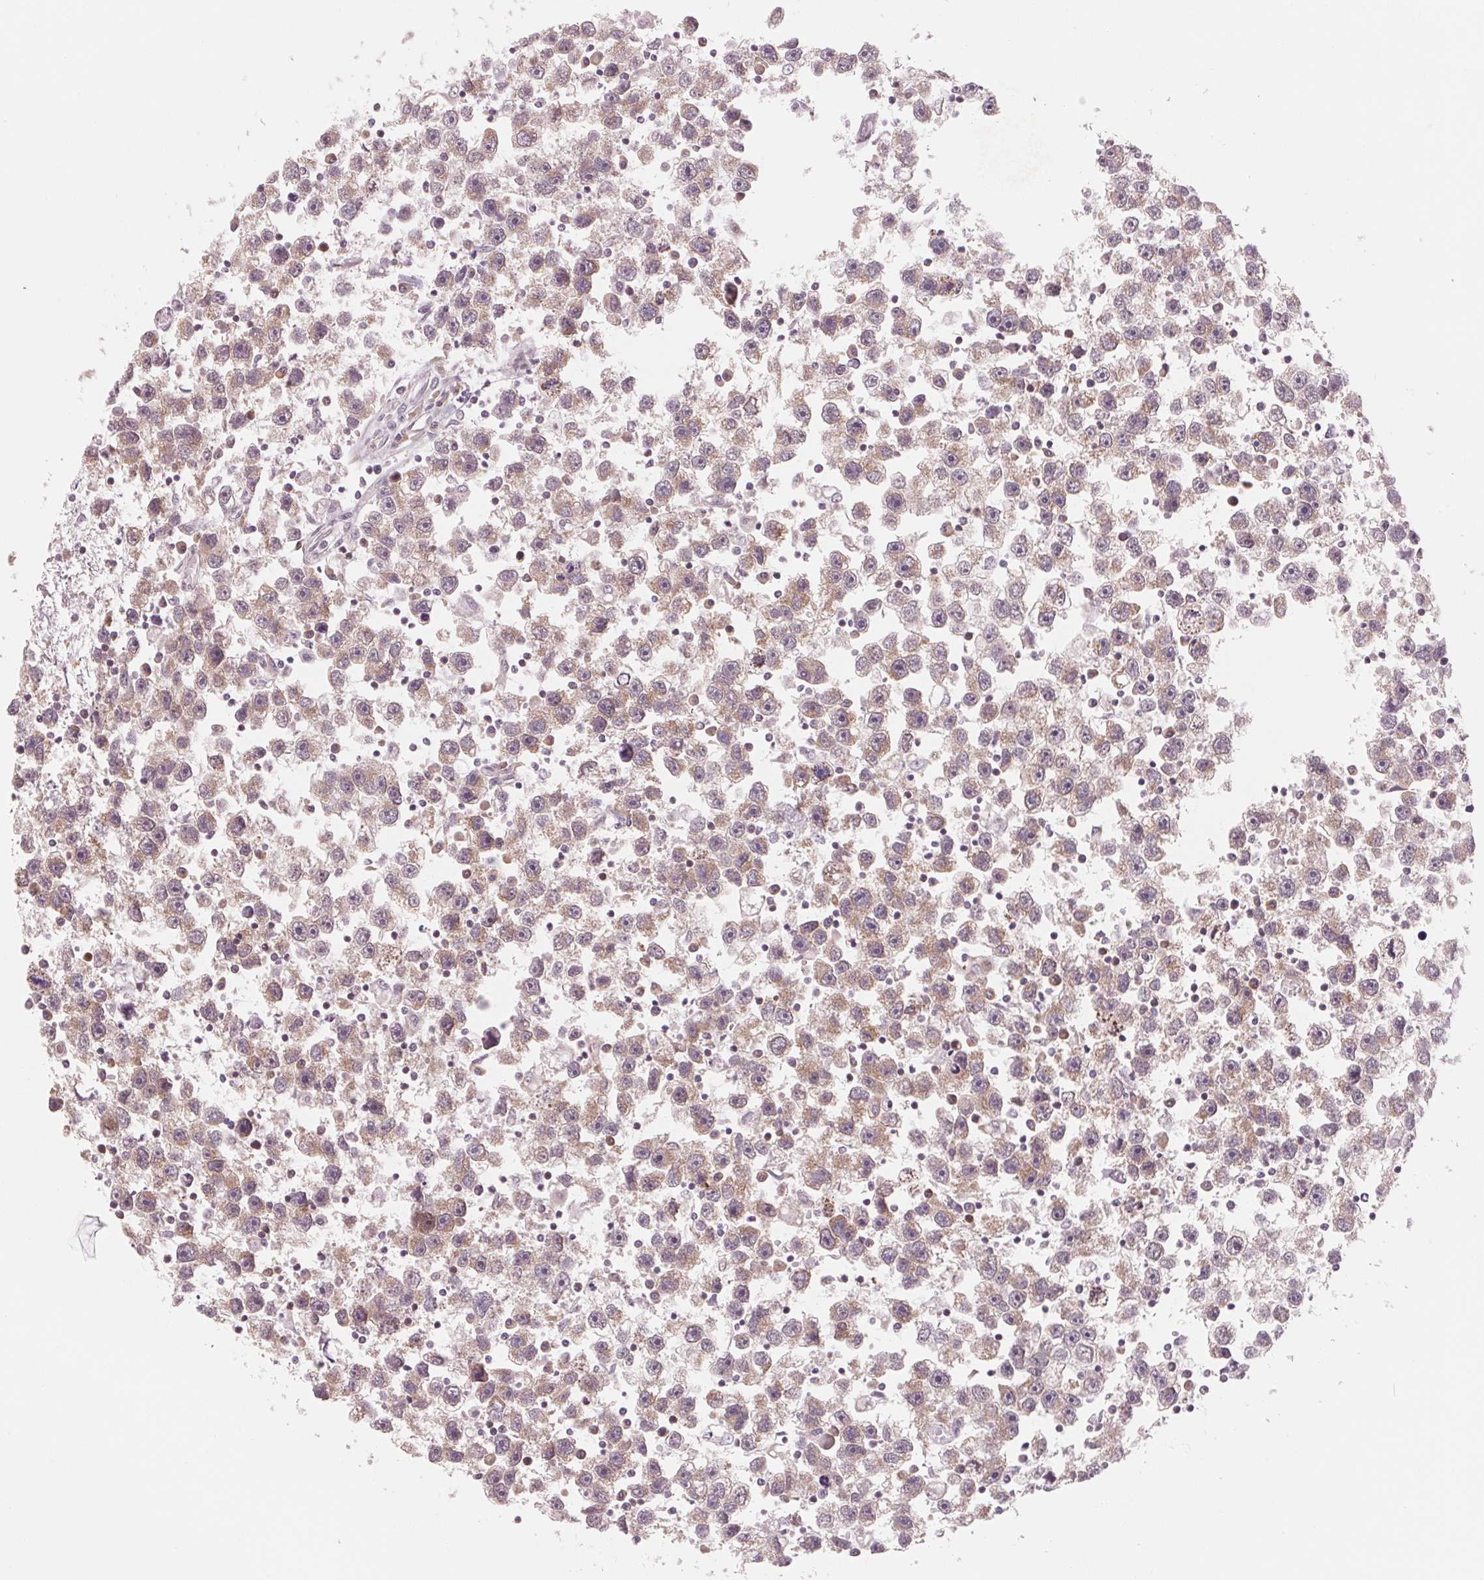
{"staining": {"intensity": "weak", "quantity": ">75%", "location": "cytoplasmic/membranous"}, "tissue": "testis cancer", "cell_type": "Tumor cells", "image_type": "cancer", "snomed": [{"axis": "morphology", "description": "Seminoma, NOS"}, {"axis": "topography", "description": "Testis"}], "caption": "Immunohistochemistry staining of testis cancer (seminoma), which displays low levels of weak cytoplasmic/membranous expression in about >75% of tumor cells indicating weak cytoplasmic/membranous protein staining. The staining was performed using DAB (brown) for protein detection and nuclei were counterstained in hematoxylin (blue).", "gene": "GIGYF2", "patient": {"sex": "male", "age": 30}}